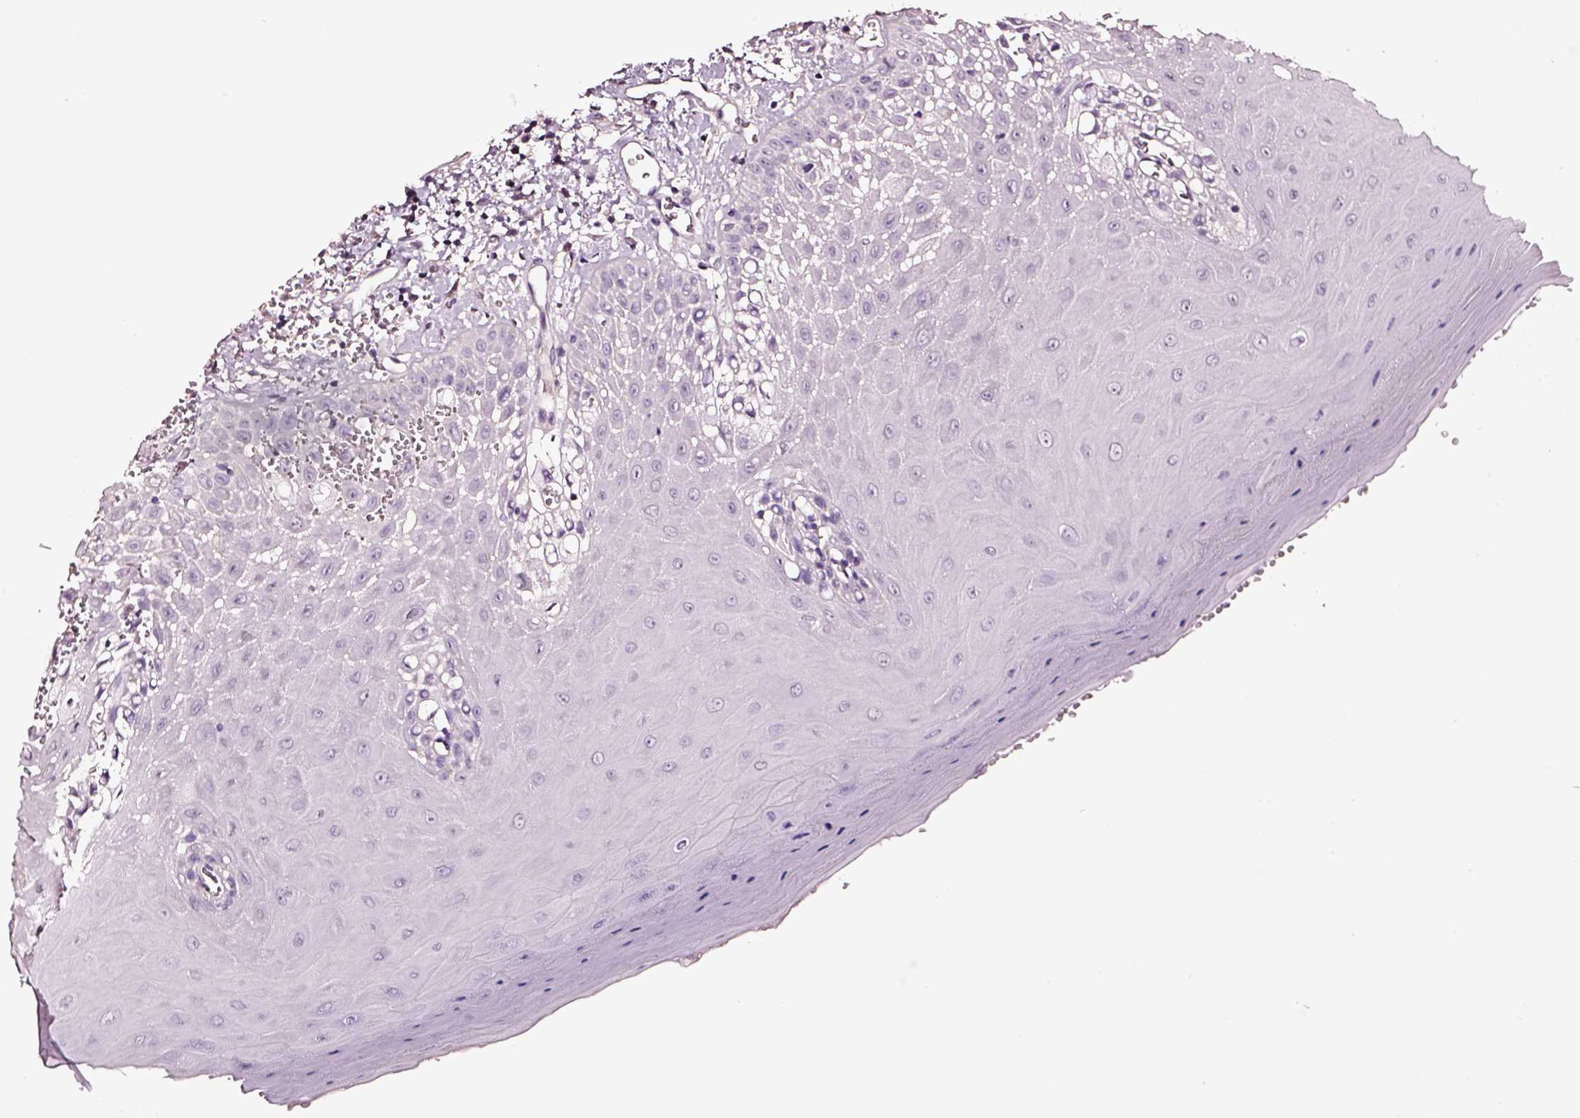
{"staining": {"intensity": "negative", "quantity": "none", "location": "none"}, "tissue": "oral mucosa", "cell_type": "Squamous epithelial cells", "image_type": "normal", "snomed": [{"axis": "morphology", "description": "Normal tissue, NOS"}, {"axis": "topography", "description": "Oral tissue"}], "caption": "This is an immunohistochemistry (IHC) micrograph of unremarkable human oral mucosa. There is no expression in squamous epithelial cells.", "gene": "AADAT", "patient": {"sex": "female", "age": 85}}